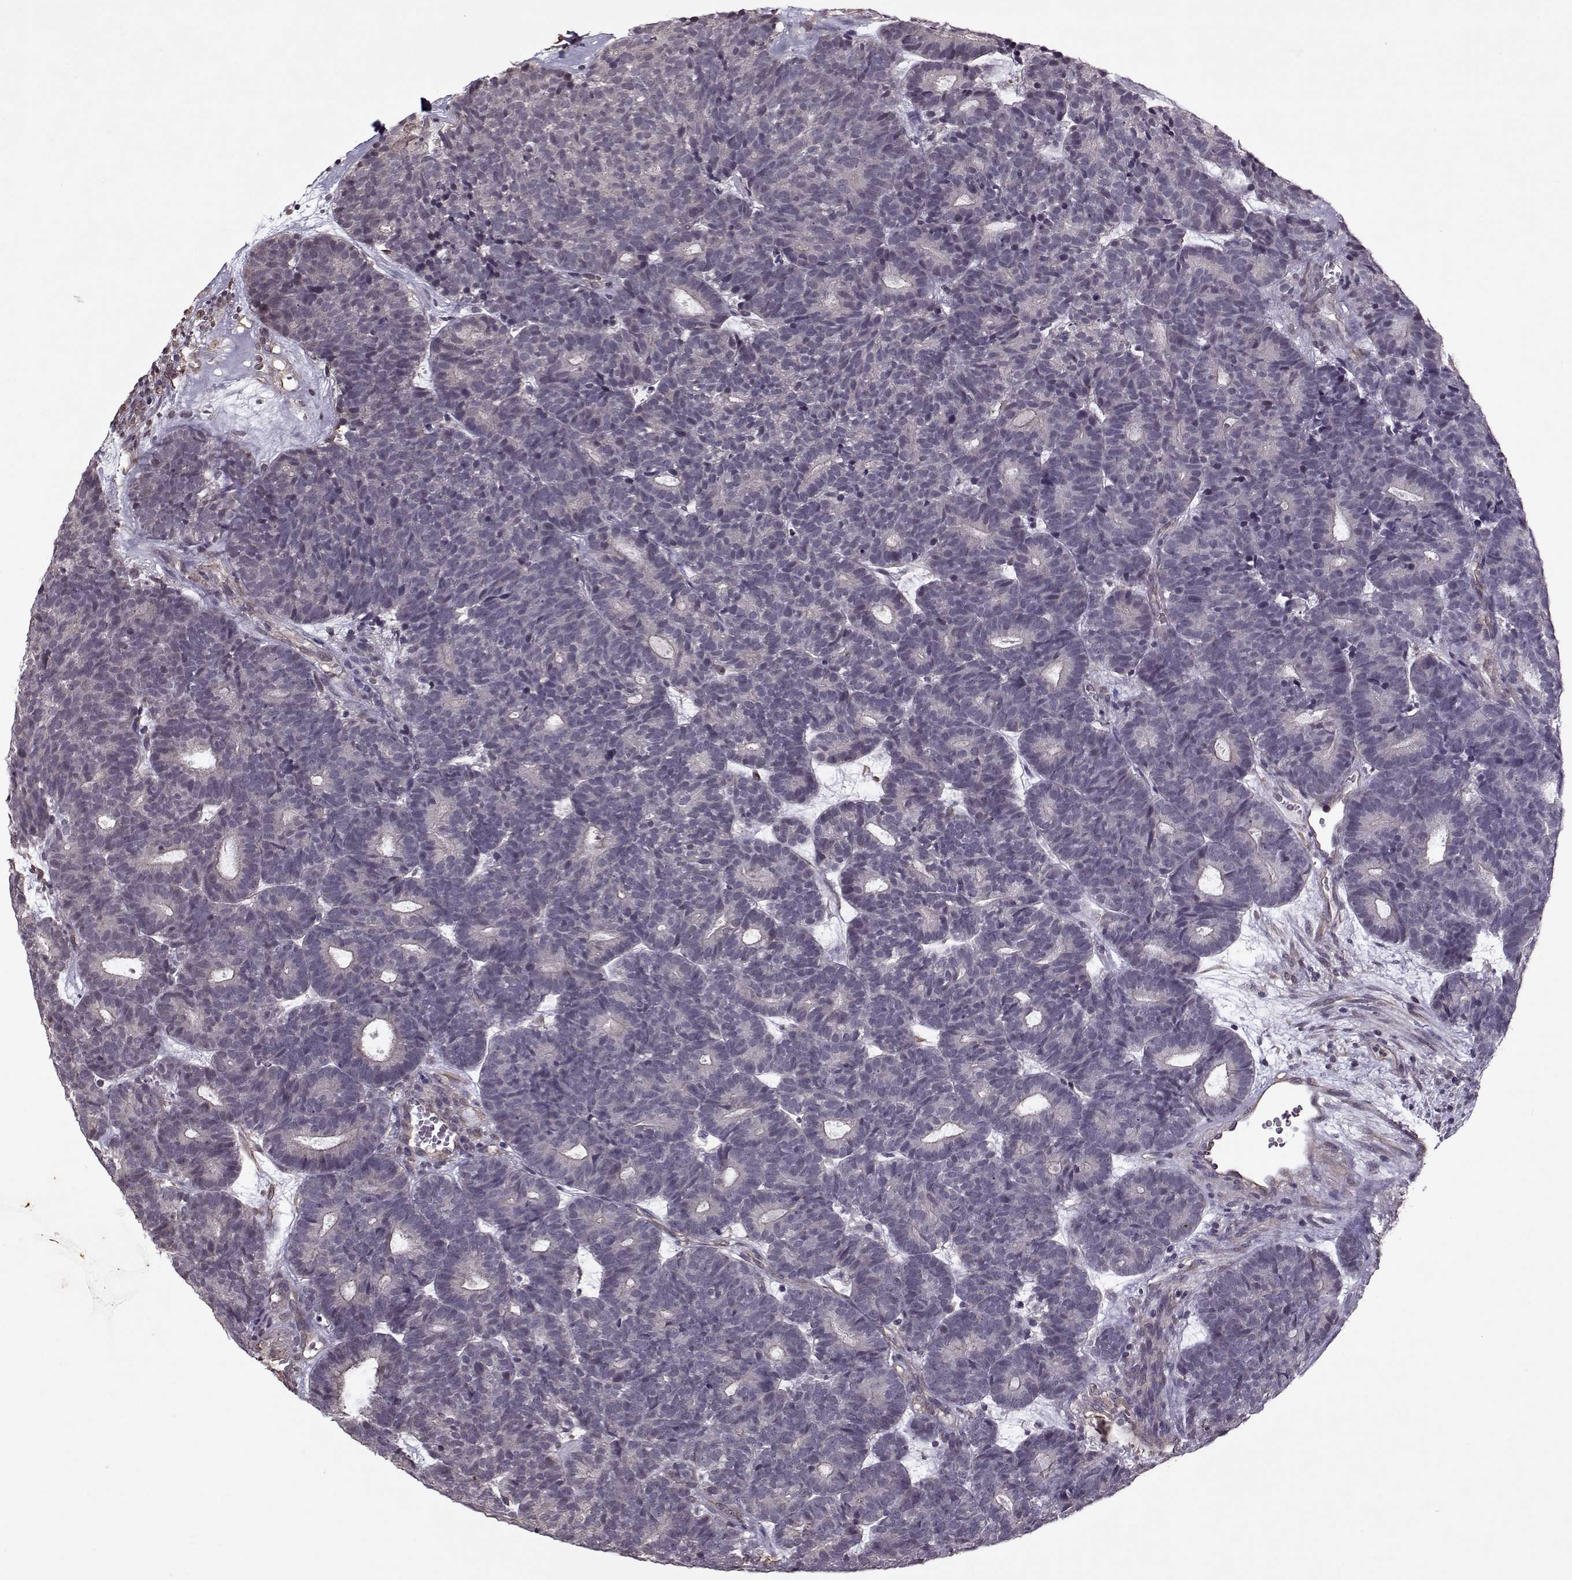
{"staining": {"intensity": "negative", "quantity": "none", "location": "none"}, "tissue": "head and neck cancer", "cell_type": "Tumor cells", "image_type": "cancer", "snomed": [{"axis": "morphology", "description": "Adenocarcinoma, NOS"}, {"axis": "topography", "description": "Head-Neck"}], "caption": "IHC image of human head and neck cancer stained for a protein (brown), which displays no expression in tumor cells. (Immunohistochemistry, brightfield microscopy, high magnification).", "gene": "KRT9", "patient": {"sex": "female", "age": 81}}